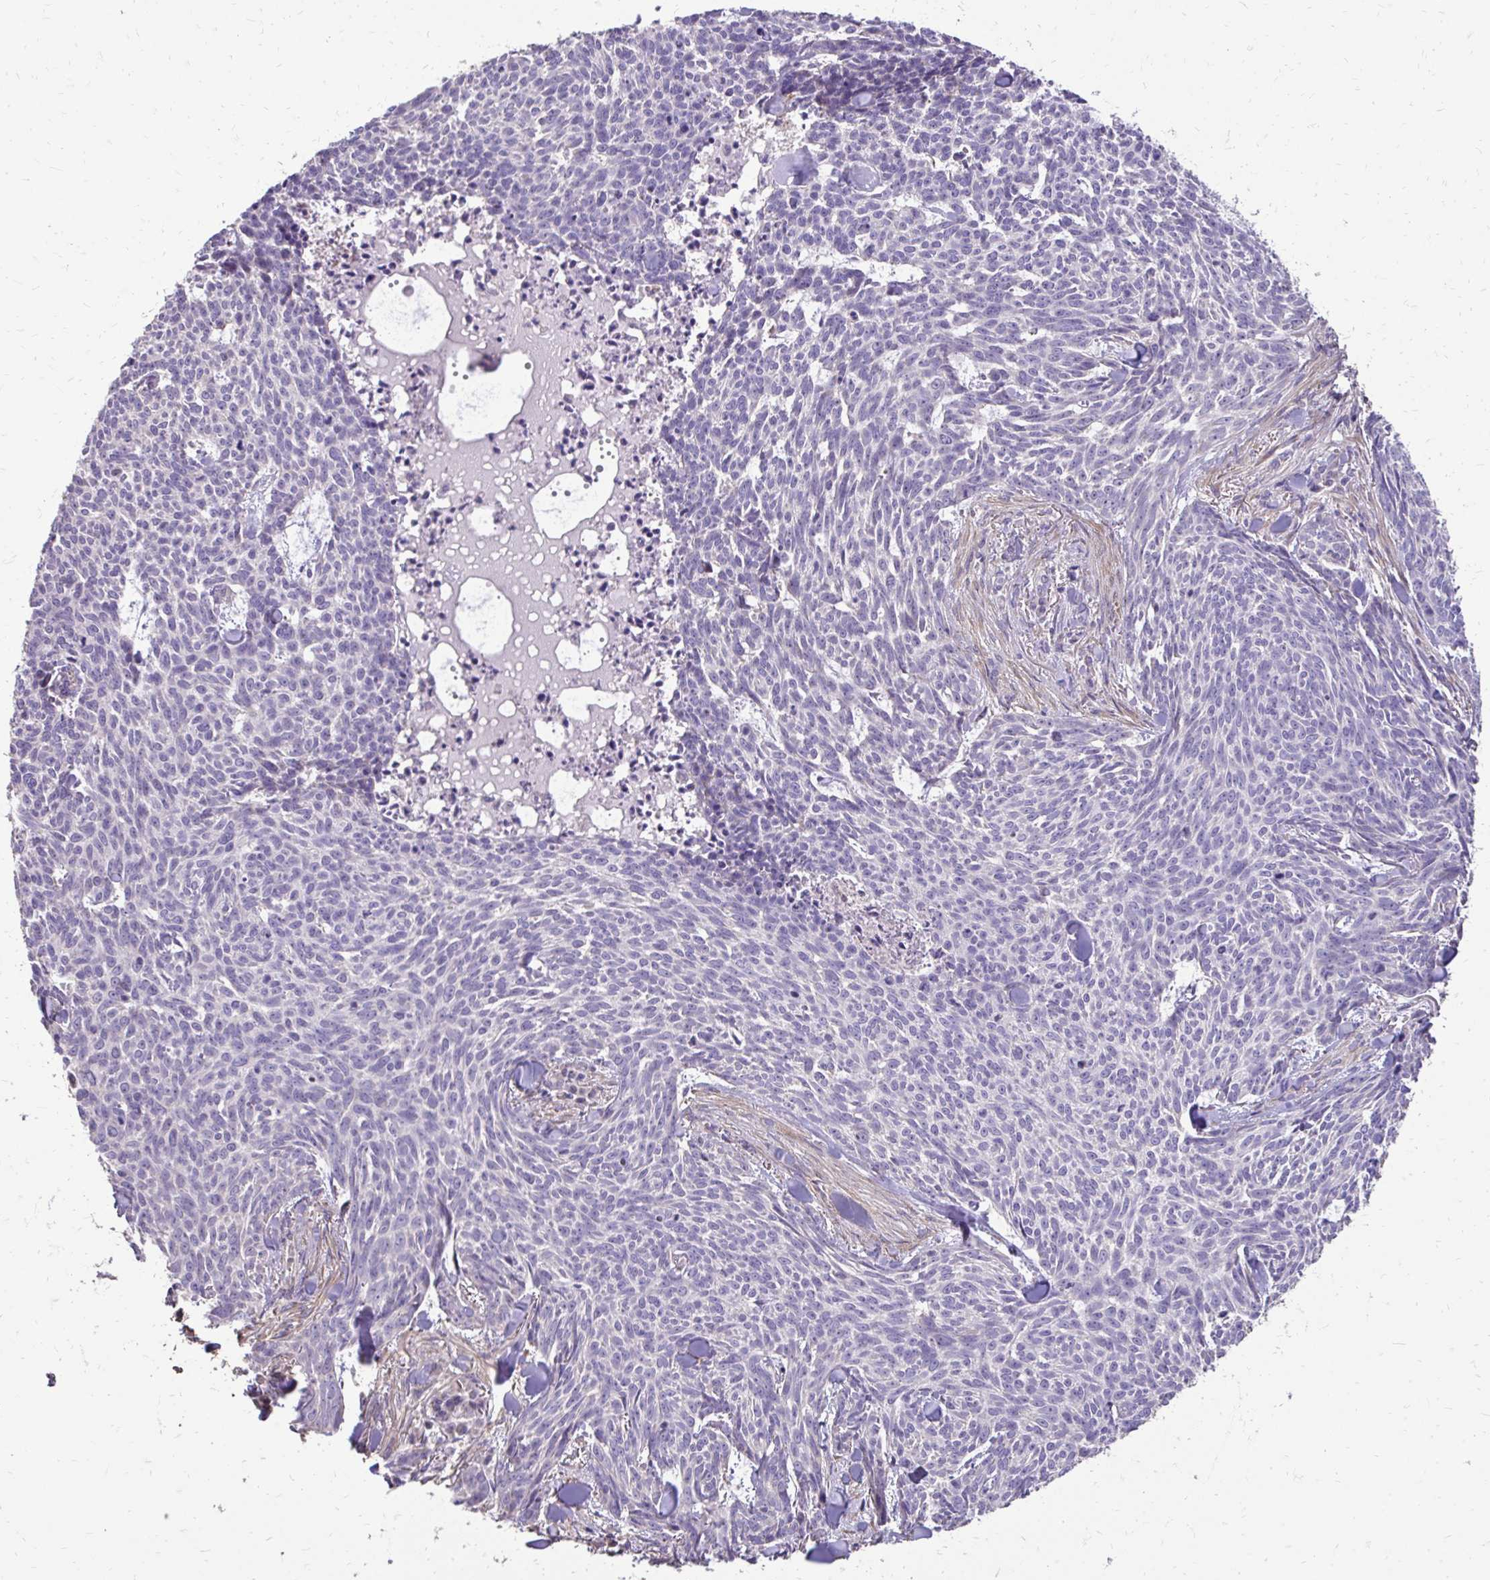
{"staining": {"intensity": "negative", "quantity": "none", "location": "none"}, "tissue": "skin cancer", "cell_type": "Tumor cells", "image_type": "cancer", "snomed": [{"axis": "morphology", "description": "Basal cell carcinoma"}, {"axis": "topography", "description": "Skin"}], "caption": "Immunohistochemical staining of human skin cancer (basal cell carcinoma) displays no significant positivity in tumor cells.", "gene": "MYORG", "patient": {"sex": "female", "age": 93}}